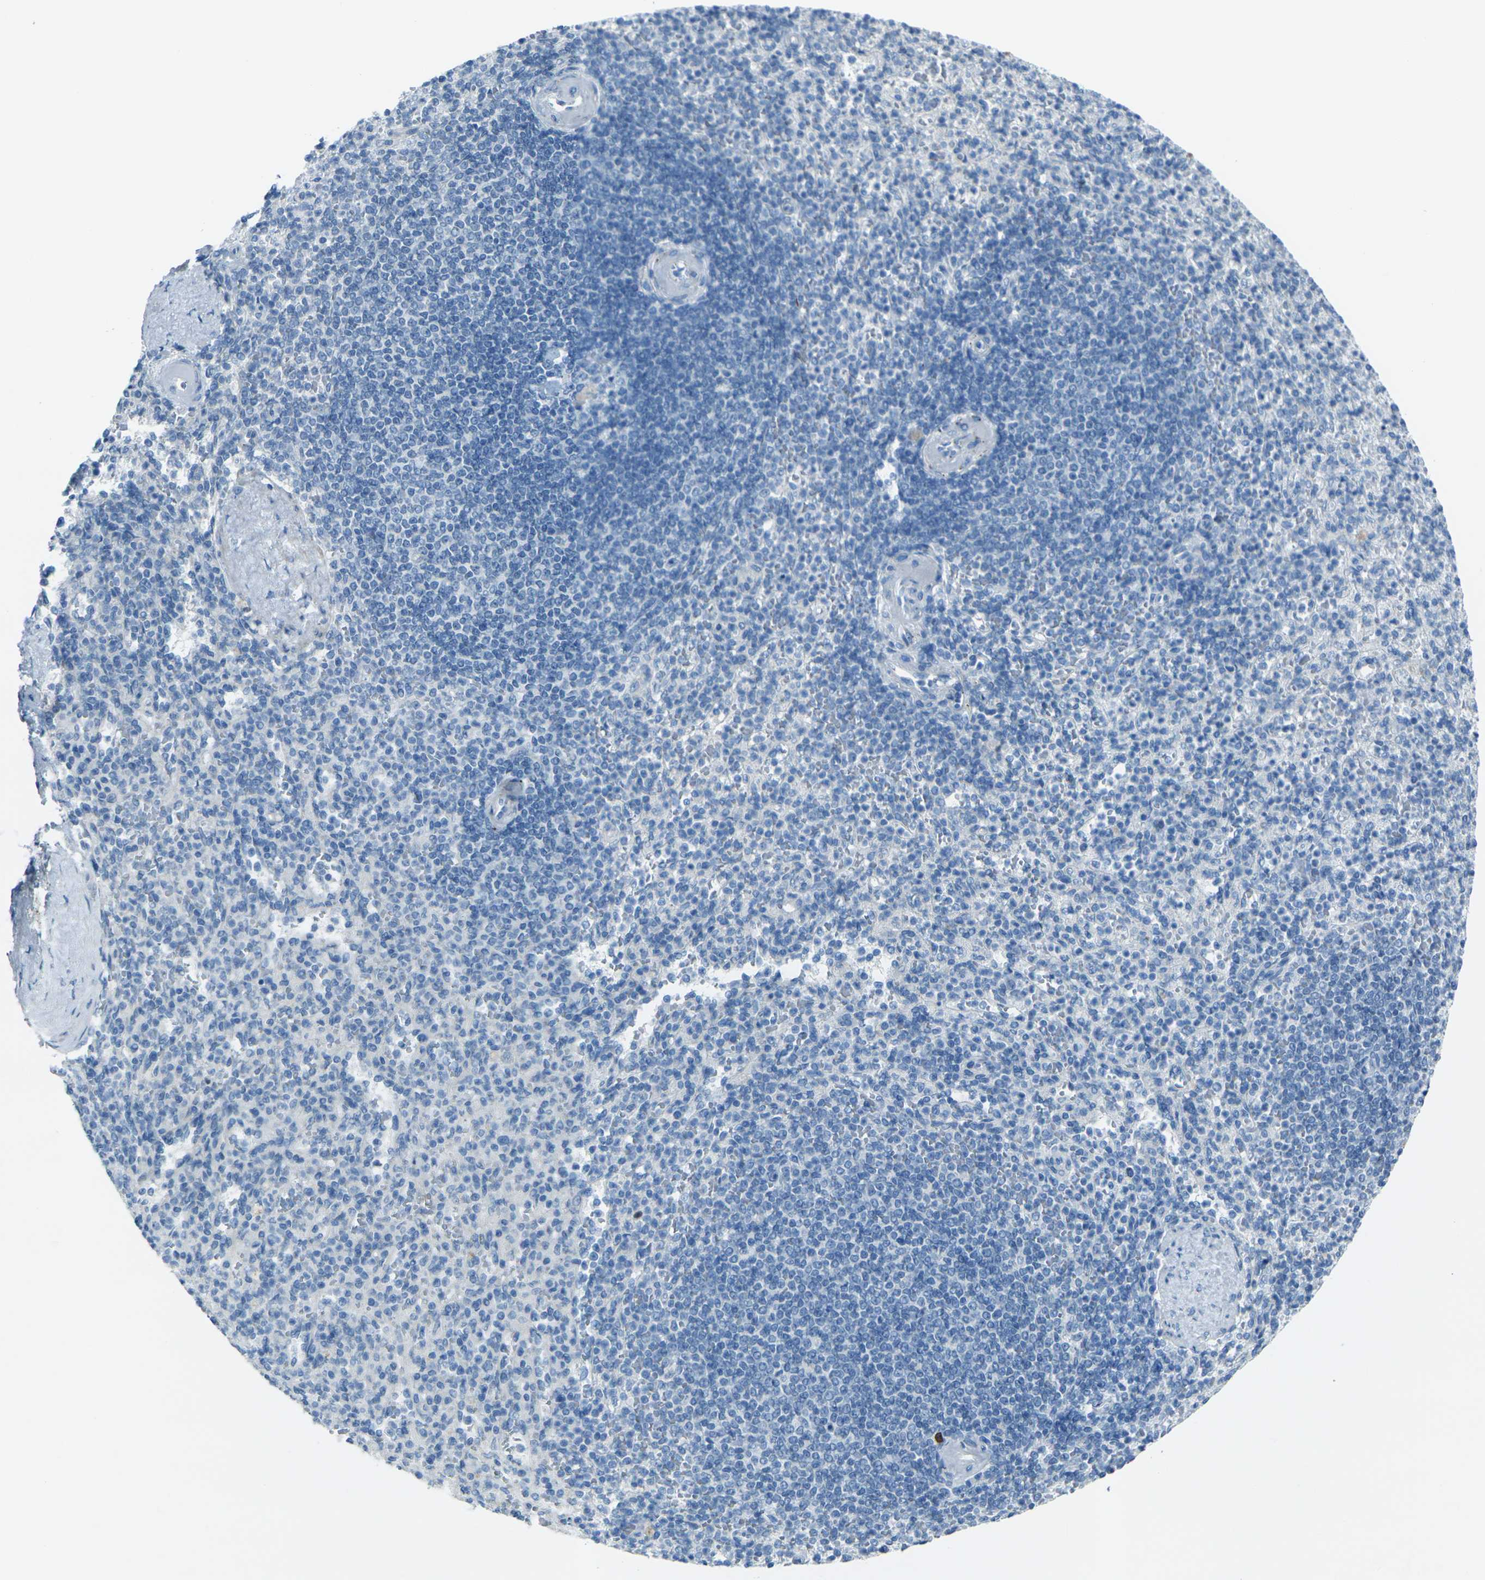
{"staining": {"intensity": "negative", "quantity": "none", "location": "none"}, "tissue": "spleen", "cell_type": "Cells in red pulp", "image_type": "normal", "snomed": [{"axis": "morphology", "description": "Normal tissue, NOS"}, {"axis": "topography", "description": "Spleen"}], "caption": "Immunohistochemistry (IHC) histopathology image of unremarkable spleen: human spleen stained with DAB exhibits no significant protein staining in cells in red pulp. (DAB (3,3'-diaminobenzidine) immunohistochemistry (IHC) with hematoxylin counter stain).", "gene": "ANKRD46", "patient": {"sex": "female", "age": 74}}